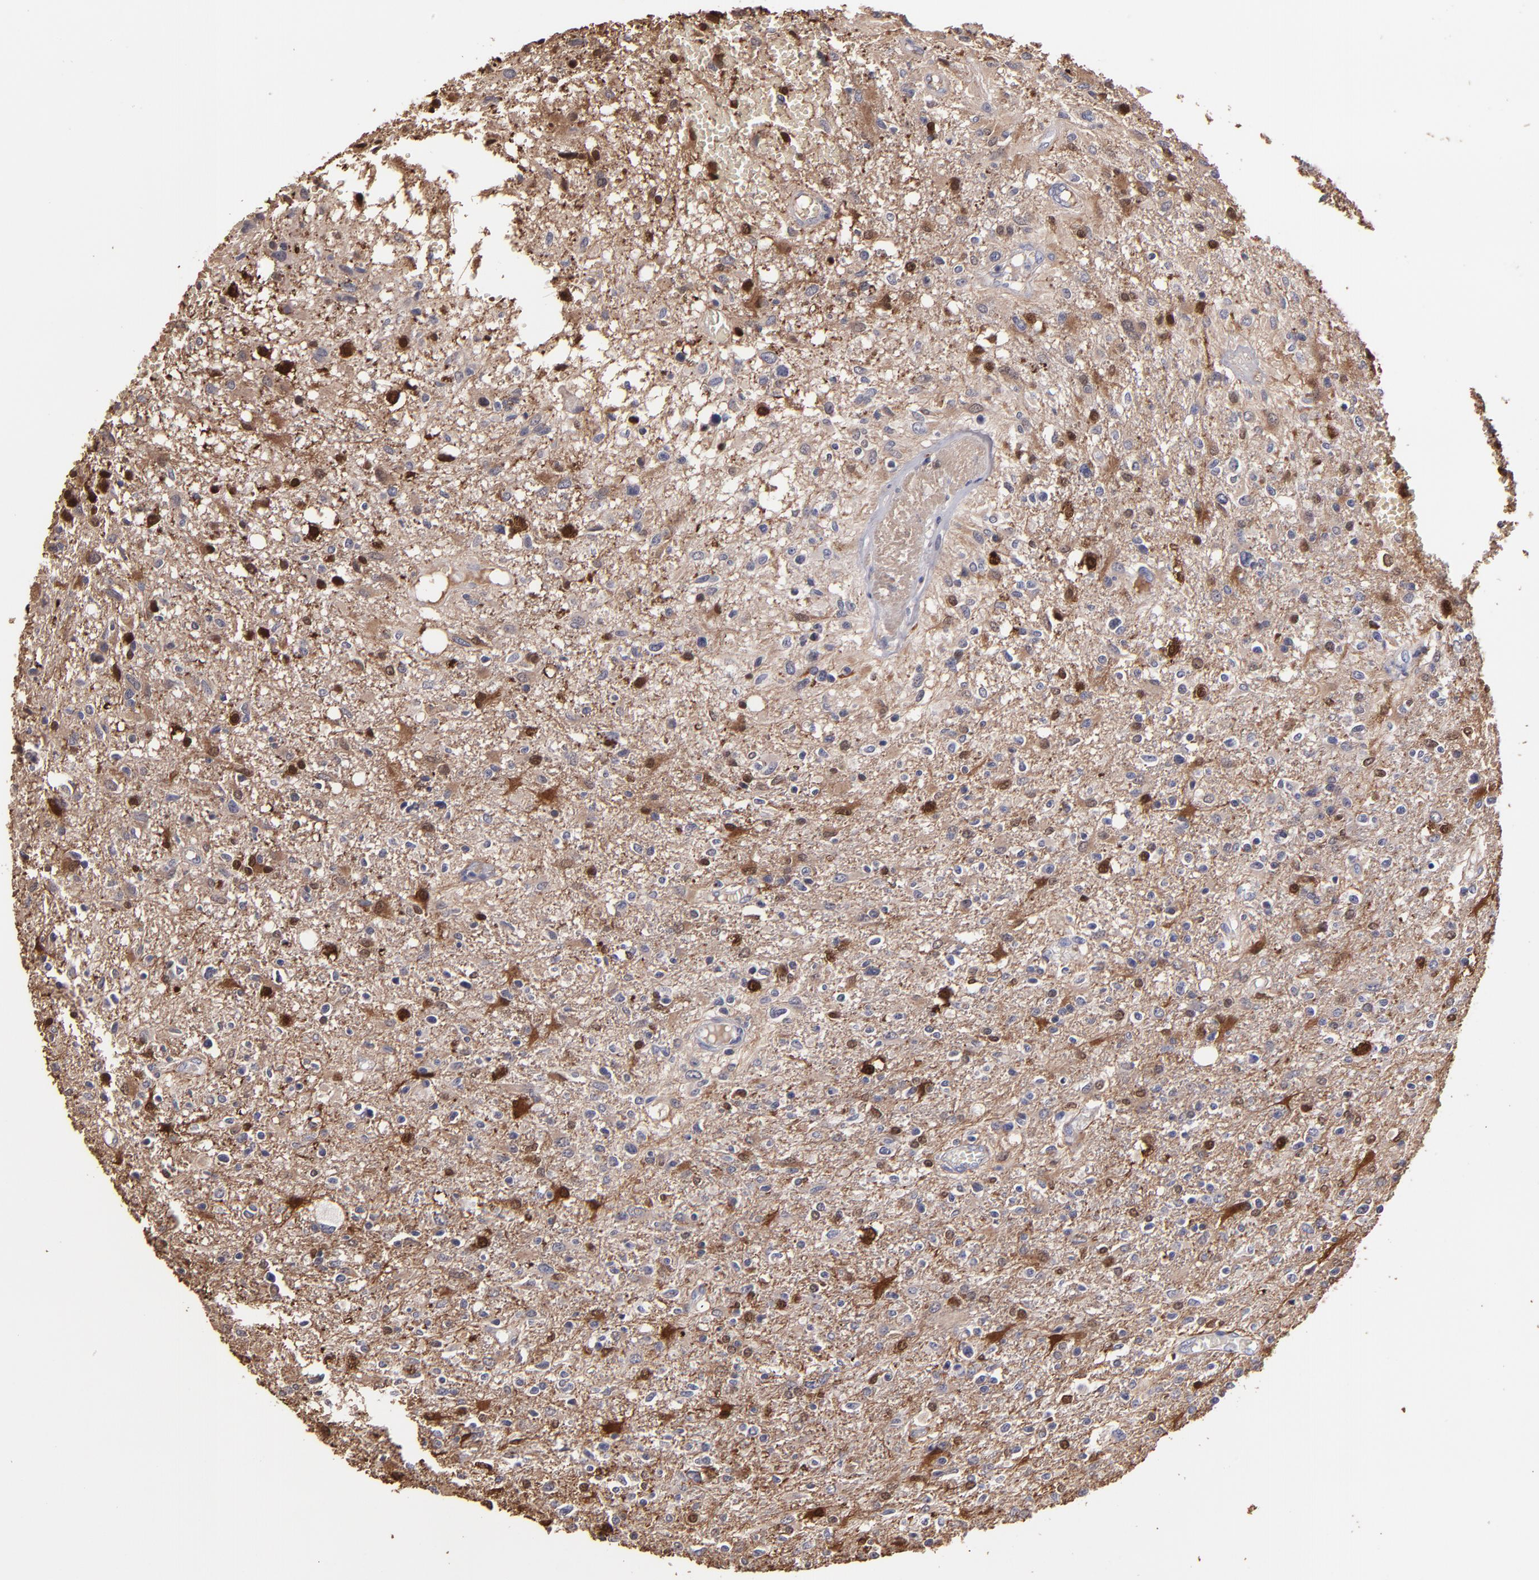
{"staining": {"intensity": "moderate", "quantity": "25%-75%", "location": "cytoplasmic/membranous,nuclear"}, "tissue": "glioma", "cell_type": "Tumor cells", "image_type": "cancer", "snomed": [{"axis": "morphology", "description": "Glioma, malignant, High grade"}, {"axis": "topography", "description": "Cerebral cortex"}], "caption": "About 25%-75% of tumor cells in high-grade glioma (malignant) display moderate cytoplasmic/membranous and nuclear protein positivity as visualized by brown immunohistochemical staining.", "gene": "S100A1", "patient": {"sex": "male", "age": 76}}